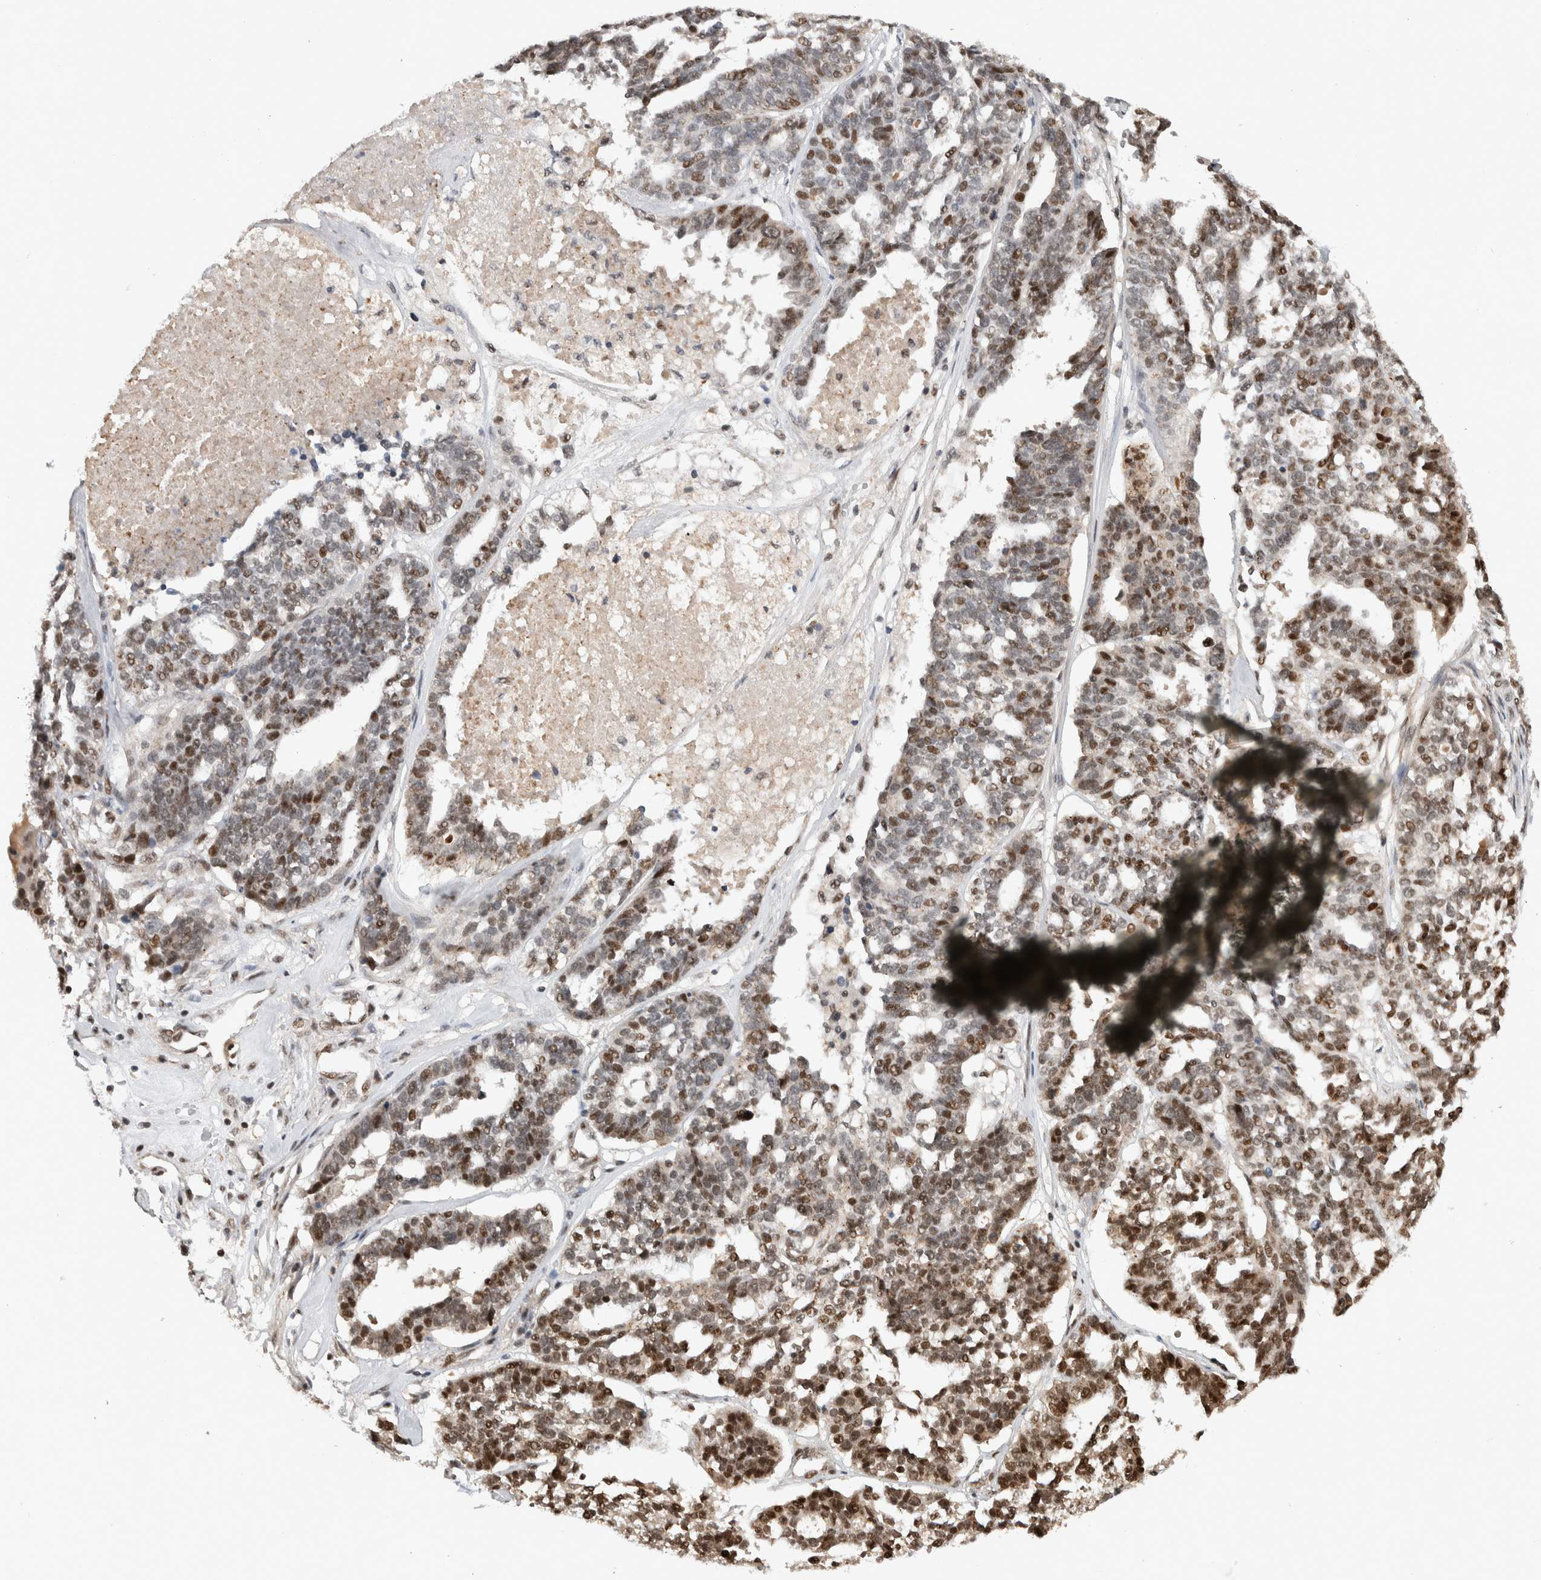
{"staining": {"intensity": "moderate", "quantity": ">75%", "location": "nuclear"}, "tissue": "ovarian cancer", "cell_type": "Tumor cells", "image_type": "cancer", "snomed": [{"axis": "morphology", "description": "Cystadenocarcinoma, serous, NOS"}, {"axis": "topography", "description": "Ovary"}], "caption": "Ovarian cancer (serous cystadenocarcinoma) tissue displays moderate nuclear positivity in about >75% of tumor cells, visualized by immunohistochemistry.", "gene": "ZNF521", "patient": {"sex": "female", "age": 59}}